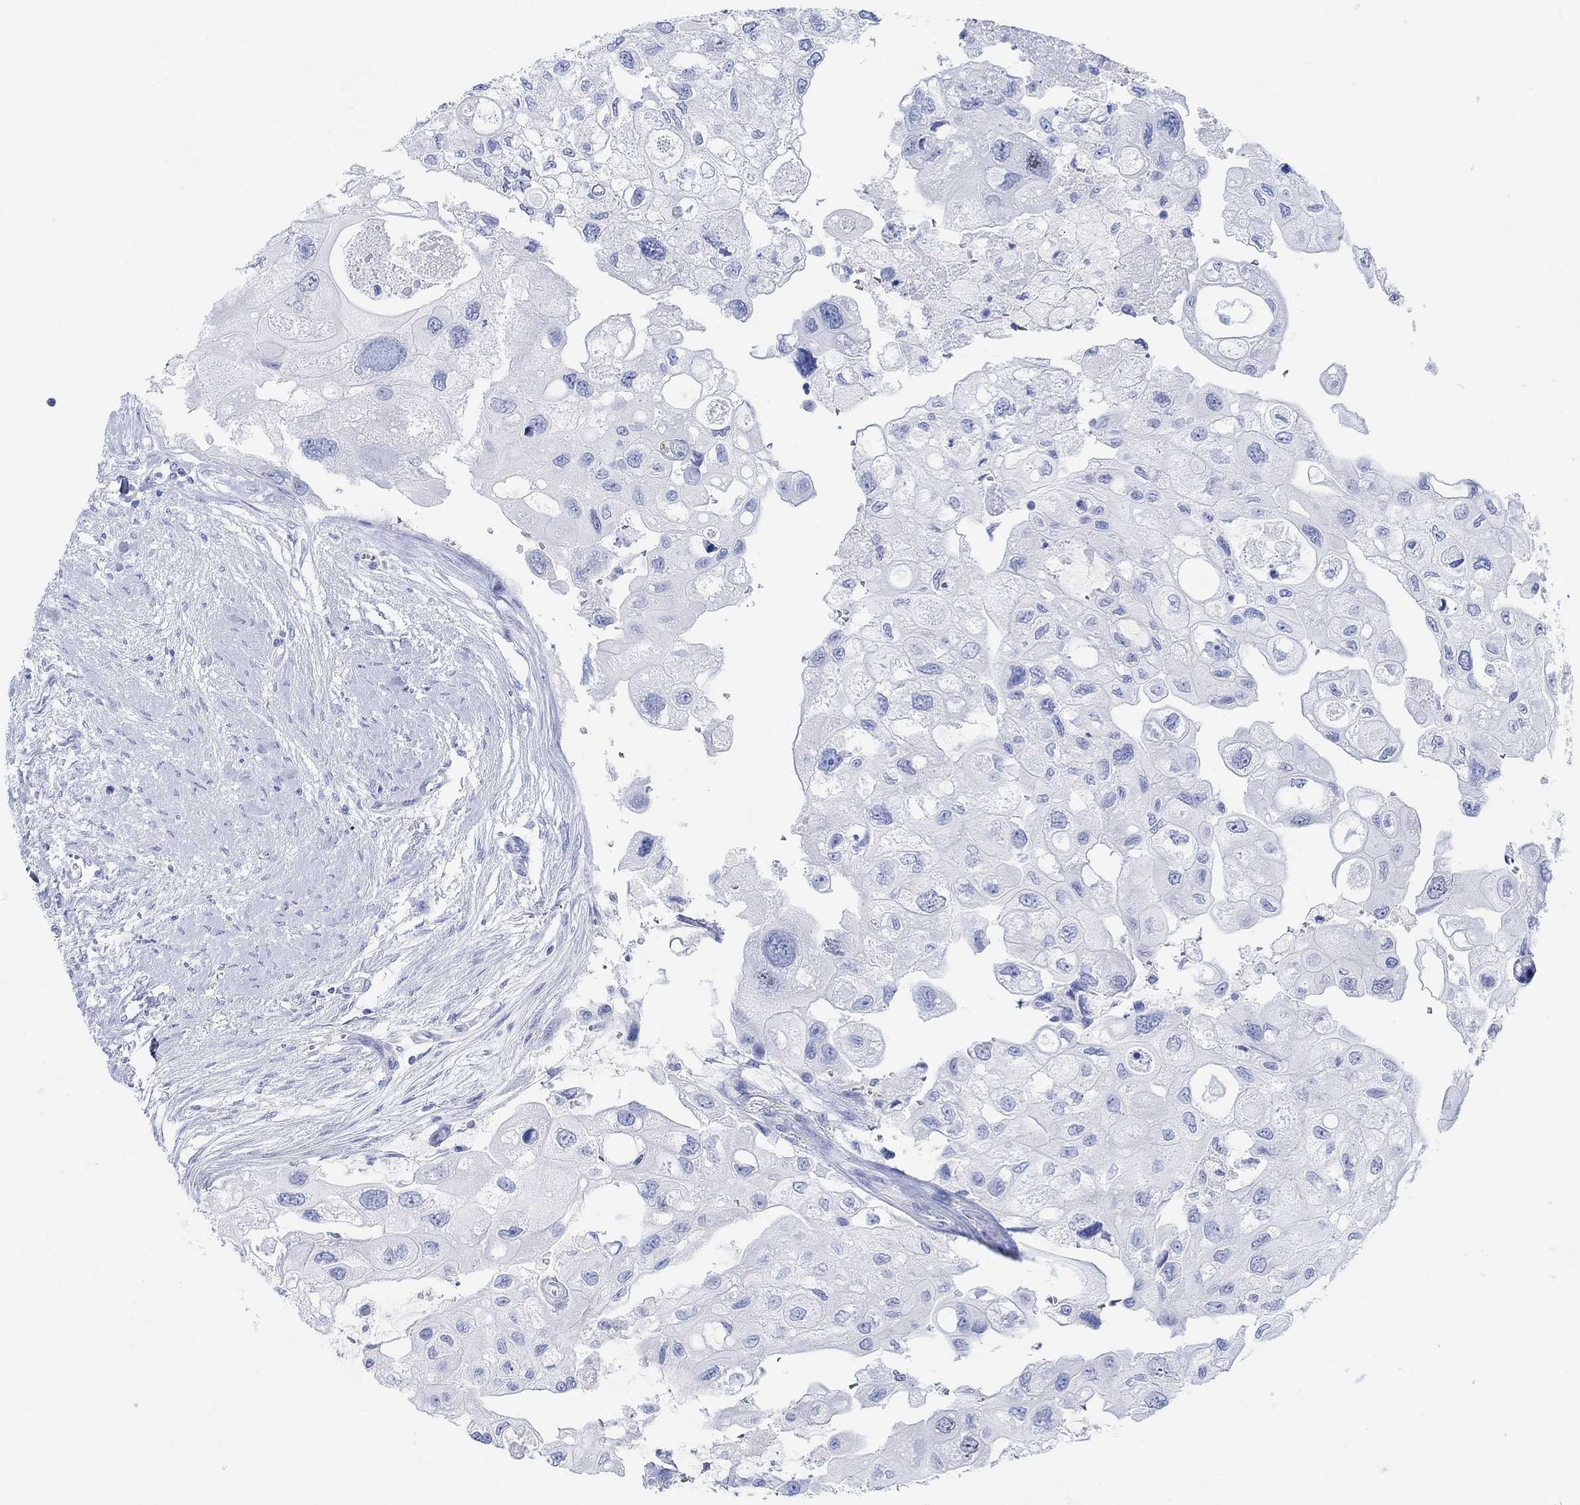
{"staining": {"intensity": "negative", "quantity": "none", "location": "none"}, "tissue": "urothelial cancer", "cell_type": "Tumor cells", "image_type": "cancer", "snomed": [{"axis": "morphology", "description": "Urothelial carcinoma, High grade"}, {"axis": "topography", "description": "Urinary bladder"}], "caption": "A photomicrograph of human urothelial cancer is negative for staining in tumor cells.", "gene": "ANKRD33", "patient": {"sex": "male", "age": 59}}